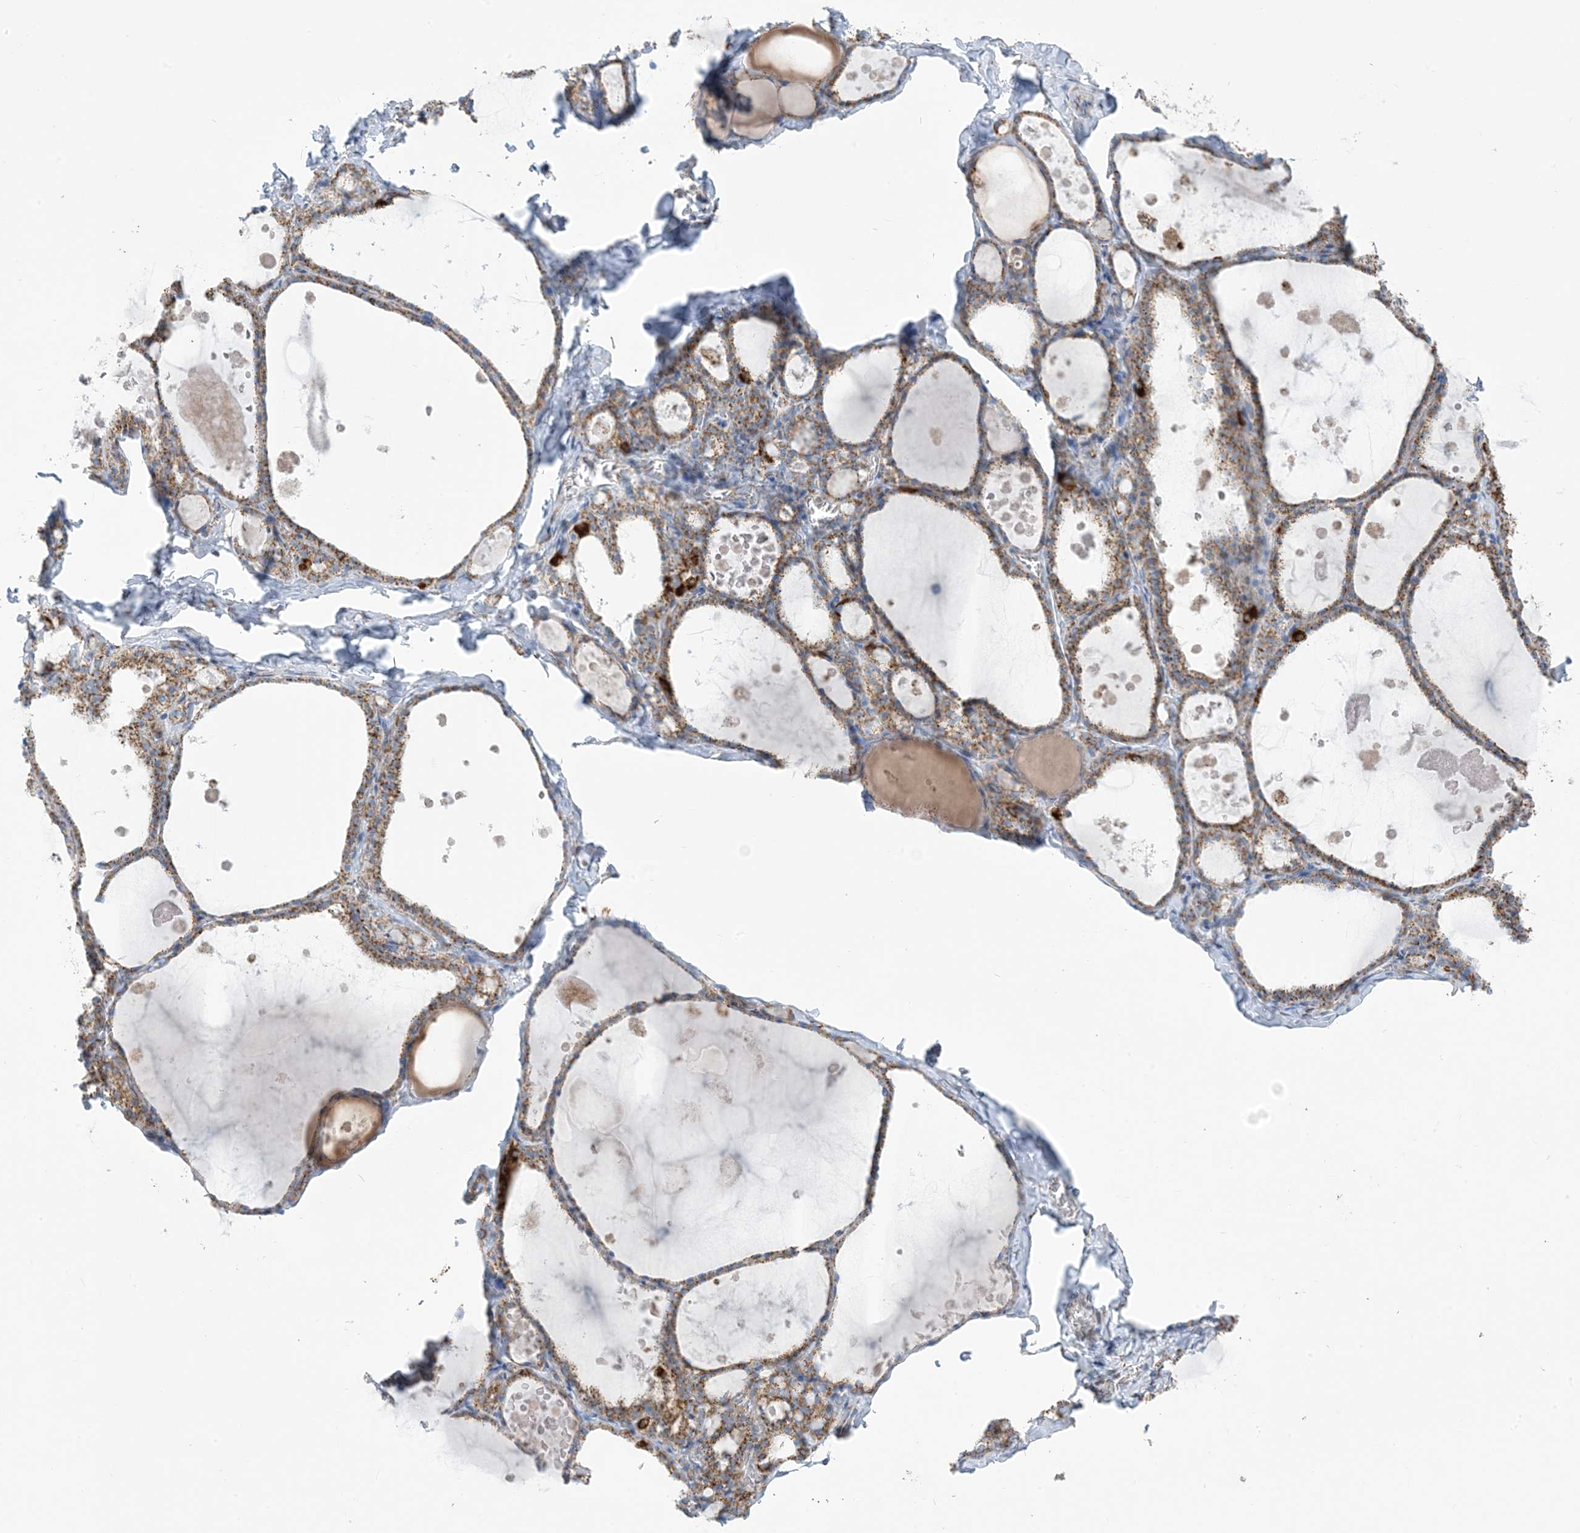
{"staining": {"intensity": "moderate", "quantity": ">75%", "location": "cytoplasmic/membranous"}, "tissue": "thyroid gland", "cell_type": "Glandular cells", "image_type": "normal", "snomed": [{"axis": "morphology", "description": "Normal tissue, NOS"}, {"axis": "topography", "description": "Thyroid gland"}], "caption": "Thyroid gland stained for a protein demonstrates moderate cytoplasmic/membranous positivity in glandular cells. The staining was performed using DAB, with brown indicating positive protein expression. Nuclei are stained blue with hematoxylin.", "gene": "SAMM50", "patient": {"sex": "male", "age": 56}}